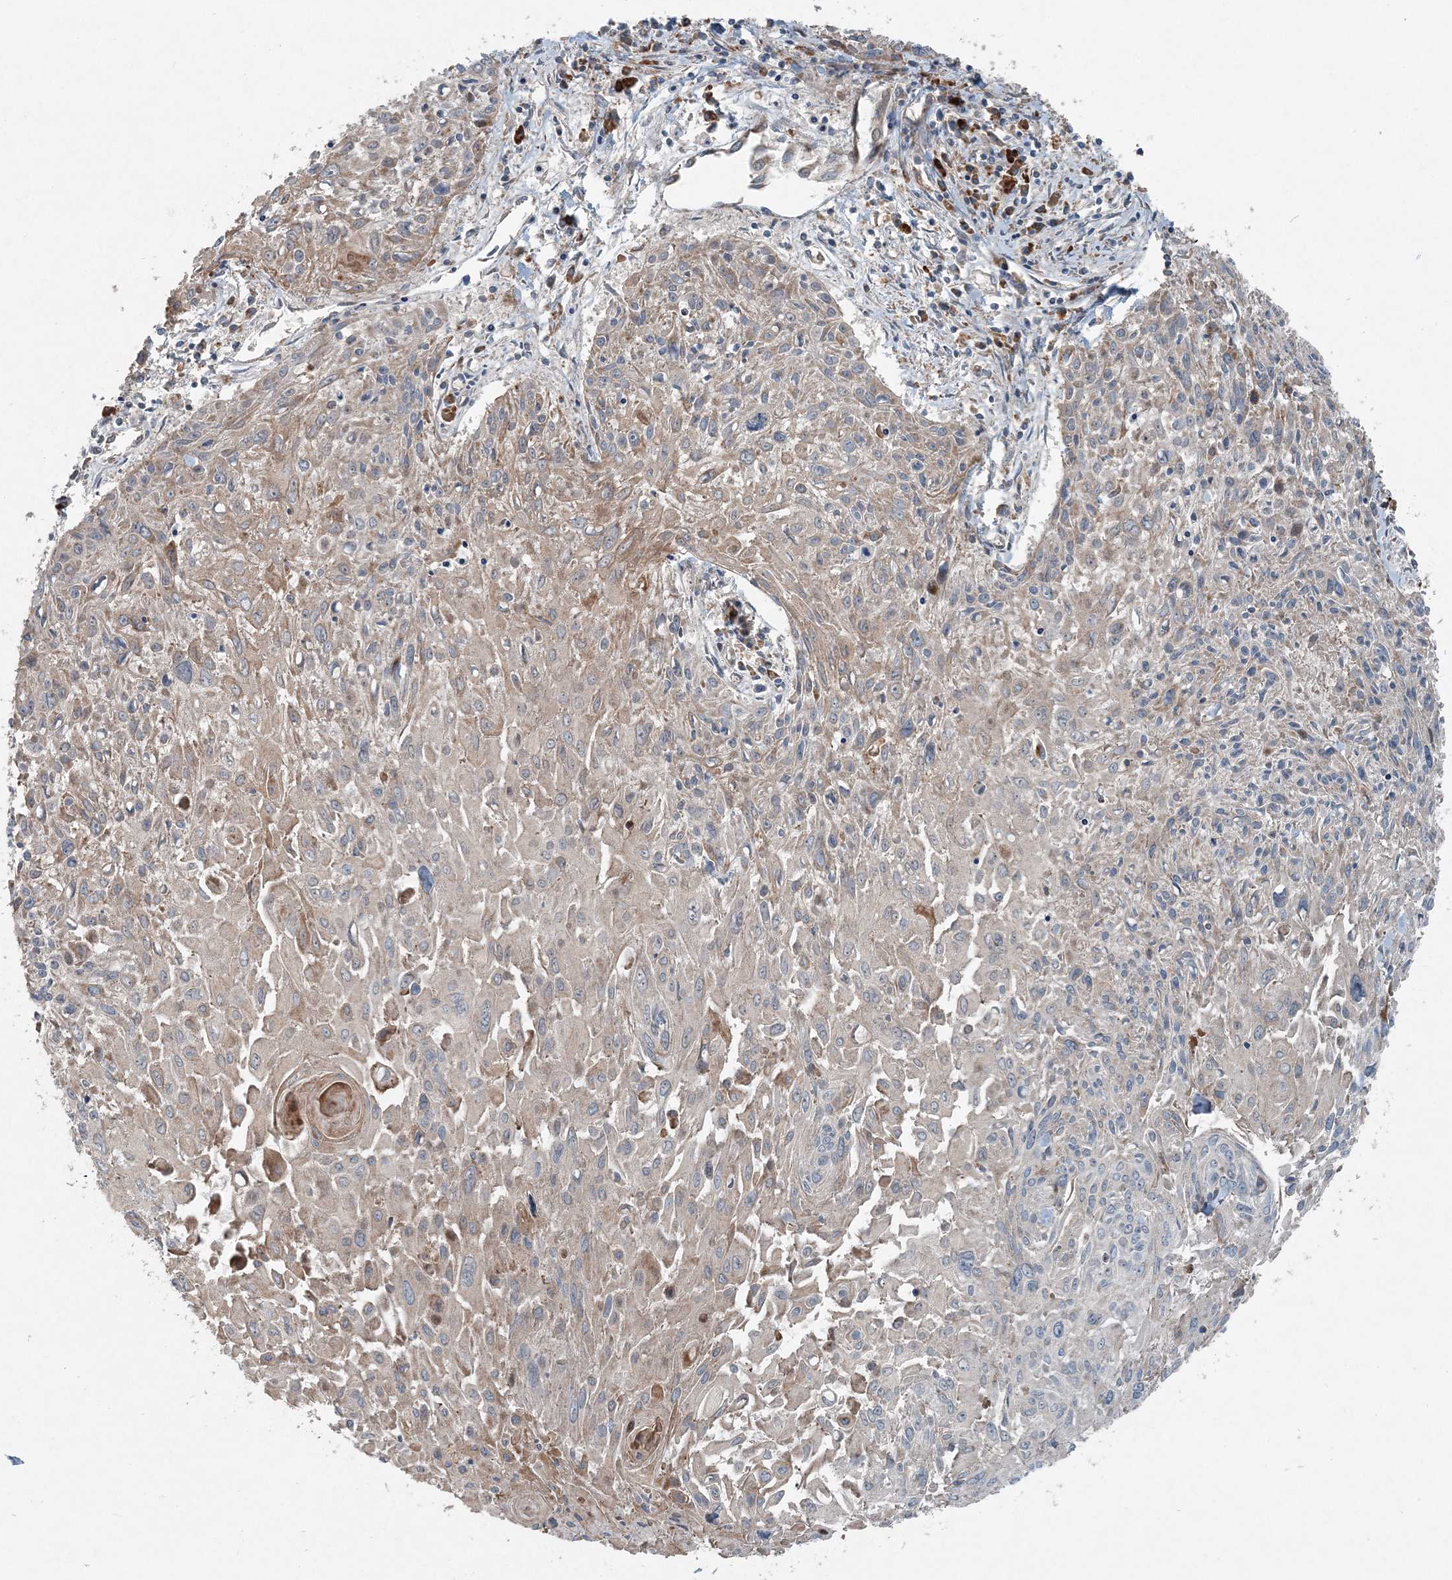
{"staining": {"intensity": "moderate", "quantity": "<25%", "location": "cytoplasmic/membranous"}, "tissue": "cervical cancer", "cell_type": "Tumor cells", "image_type": "cancer", "snomed": [{"axis": "morphology", "description": "Squamous cell carcinoma, NOS"}, {"axis": "topography", "description": "Cervix"}], "caption": "Immunohistochemistry (IHC) of cervical cancer shows low levels of moderate cytoplasmic/membranous expression in approximately <25% of tumor cells.", "gene": "INTU", "patient": {"sex": "female", "age": 51}}